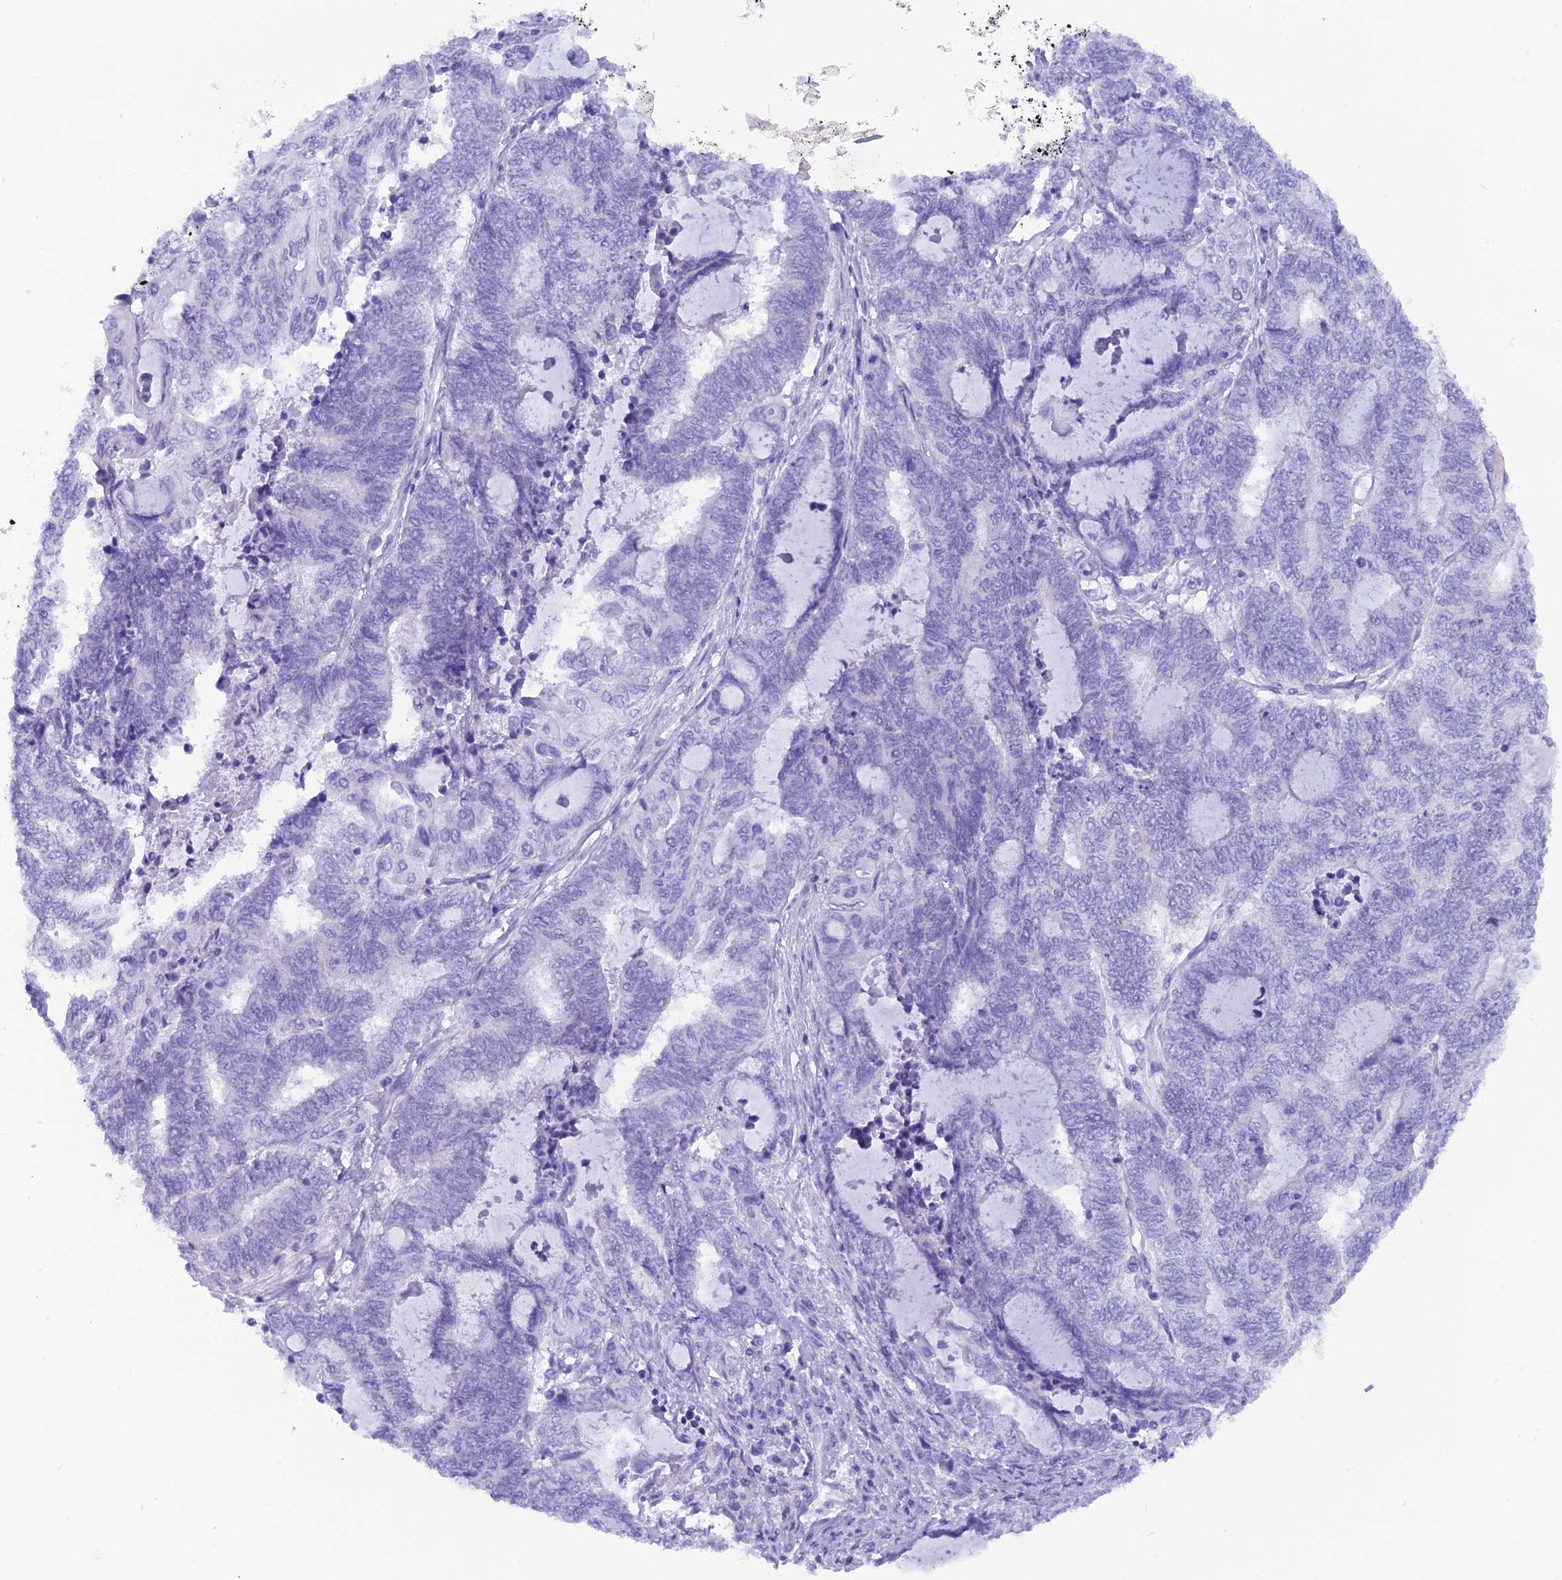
{"staining": {"intensity": "negative", "quantity": "none", "location": "none"}, "tissue": "endometrial cancer", "cell_type": "Tumor cells", "image_type": "cancer", "snomed": [{"axis": "morphology", "description": "Adenocarcinoma, NOS"}, {"axis": "topography", "description": "Uterus"}, {"axis": "topography", "description": "Endometrium"}], "caption": "There is no significant positivity in tumor cells of endometrial adenocarcinoma.", "gene": "GLYATL1", "patient": {"sex": "female", "age": 70}}